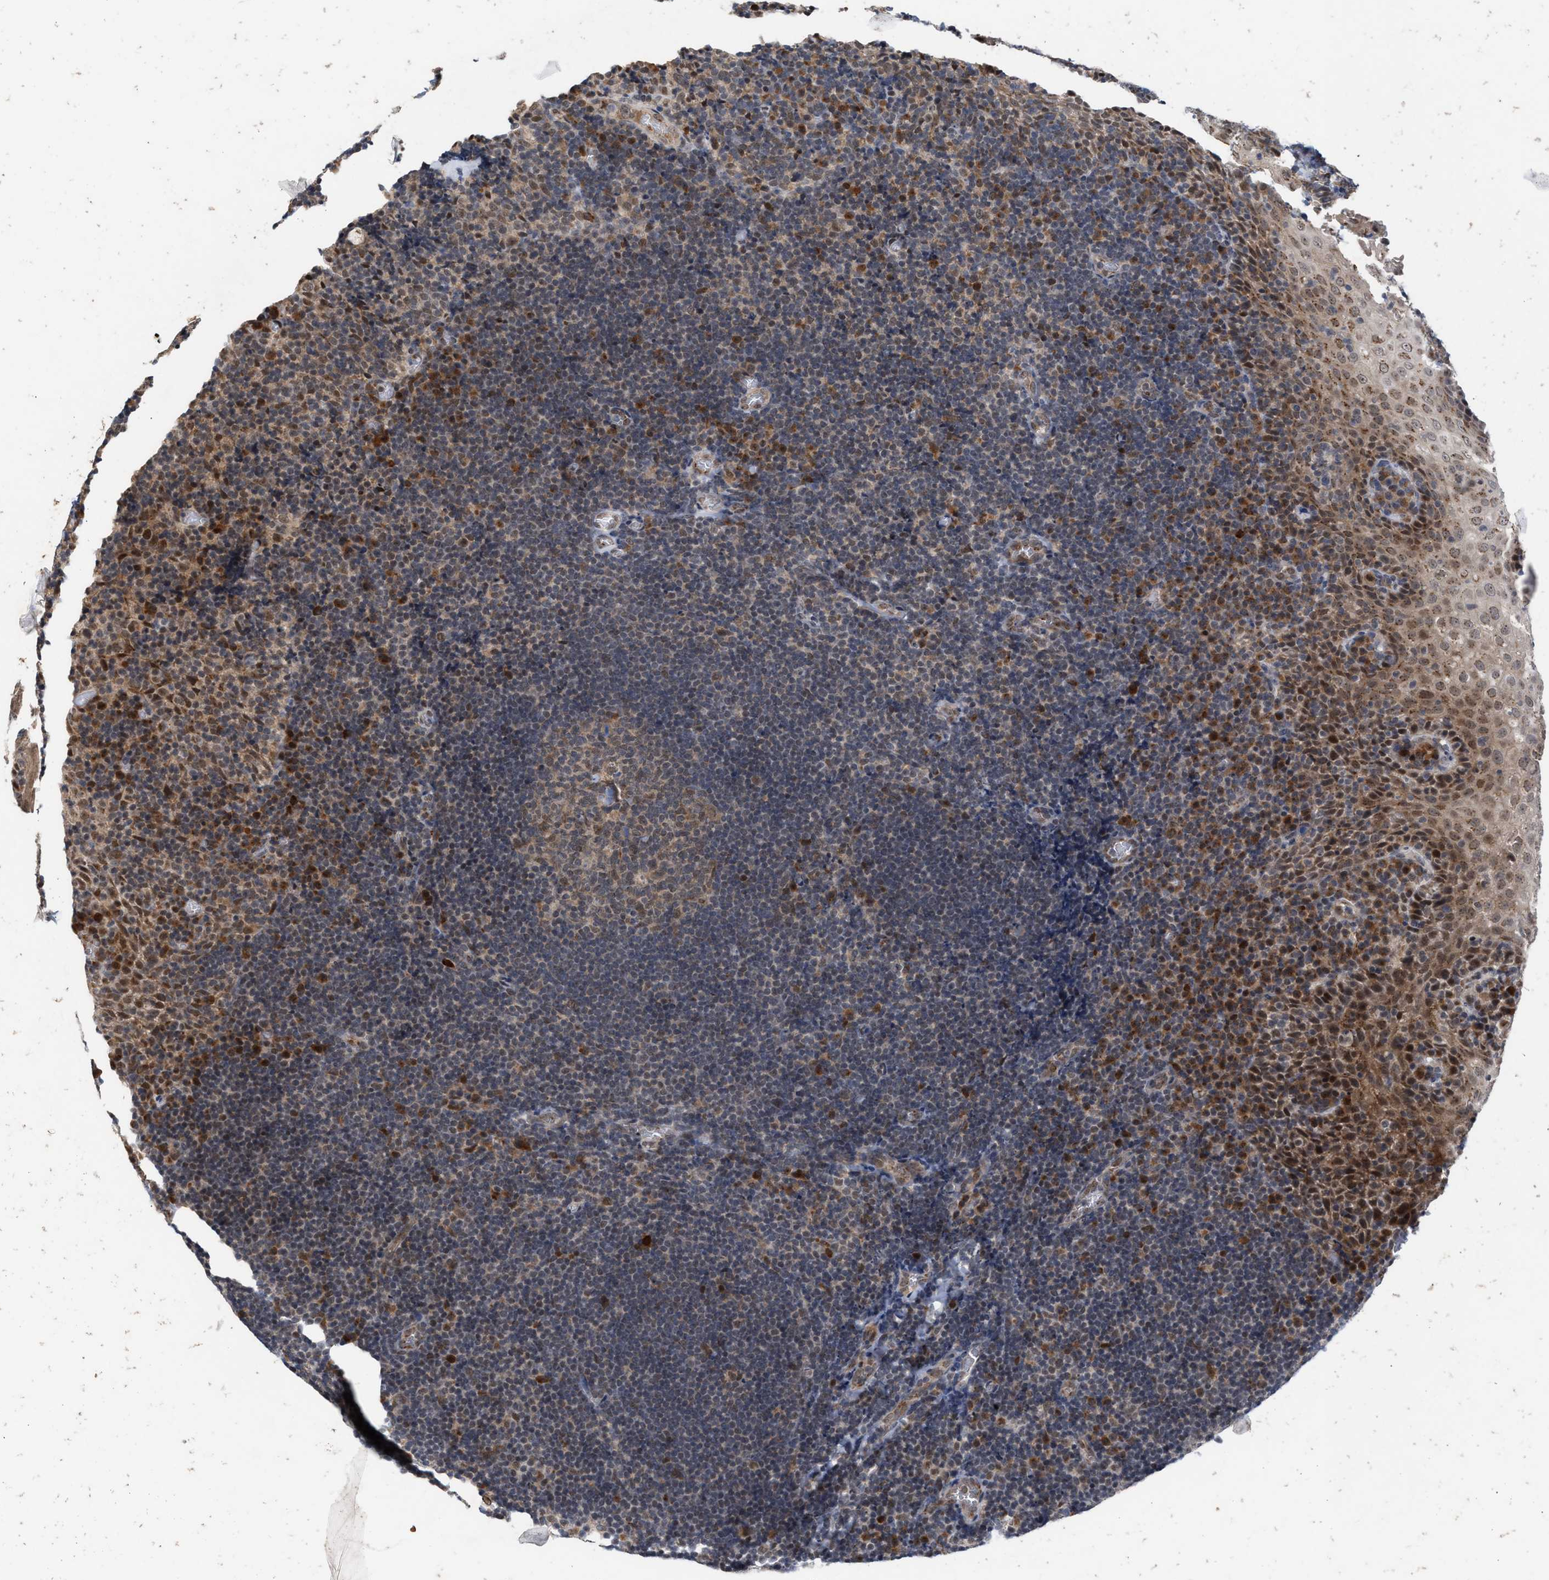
{"staining": {"intensity": "moderate", "quantity": "<25%", "location": "cytoplasmic/membranous"}, "tissue": "tonsil", "cell_type": "Germinal center cells", "image_type": "normal", "snomed": [{"axis": "morphology", "description": "Normal tissue, NOS"}, {"axis": "topography", "description": "Tonsil"}], "caption": "Protein positivity by IHC demonstrates moderate cytoplasmic/membranous expression in approximately <25% of germinal center cells in benign tonsil. Using DAB (3,3'-diaminobenzidine) (brown) and hematoxylin (blue) stains, captured at high magnification using brightfield microscopy.", "gene": "MKNK2", "patient": {"sex": "male", "age": 37}}